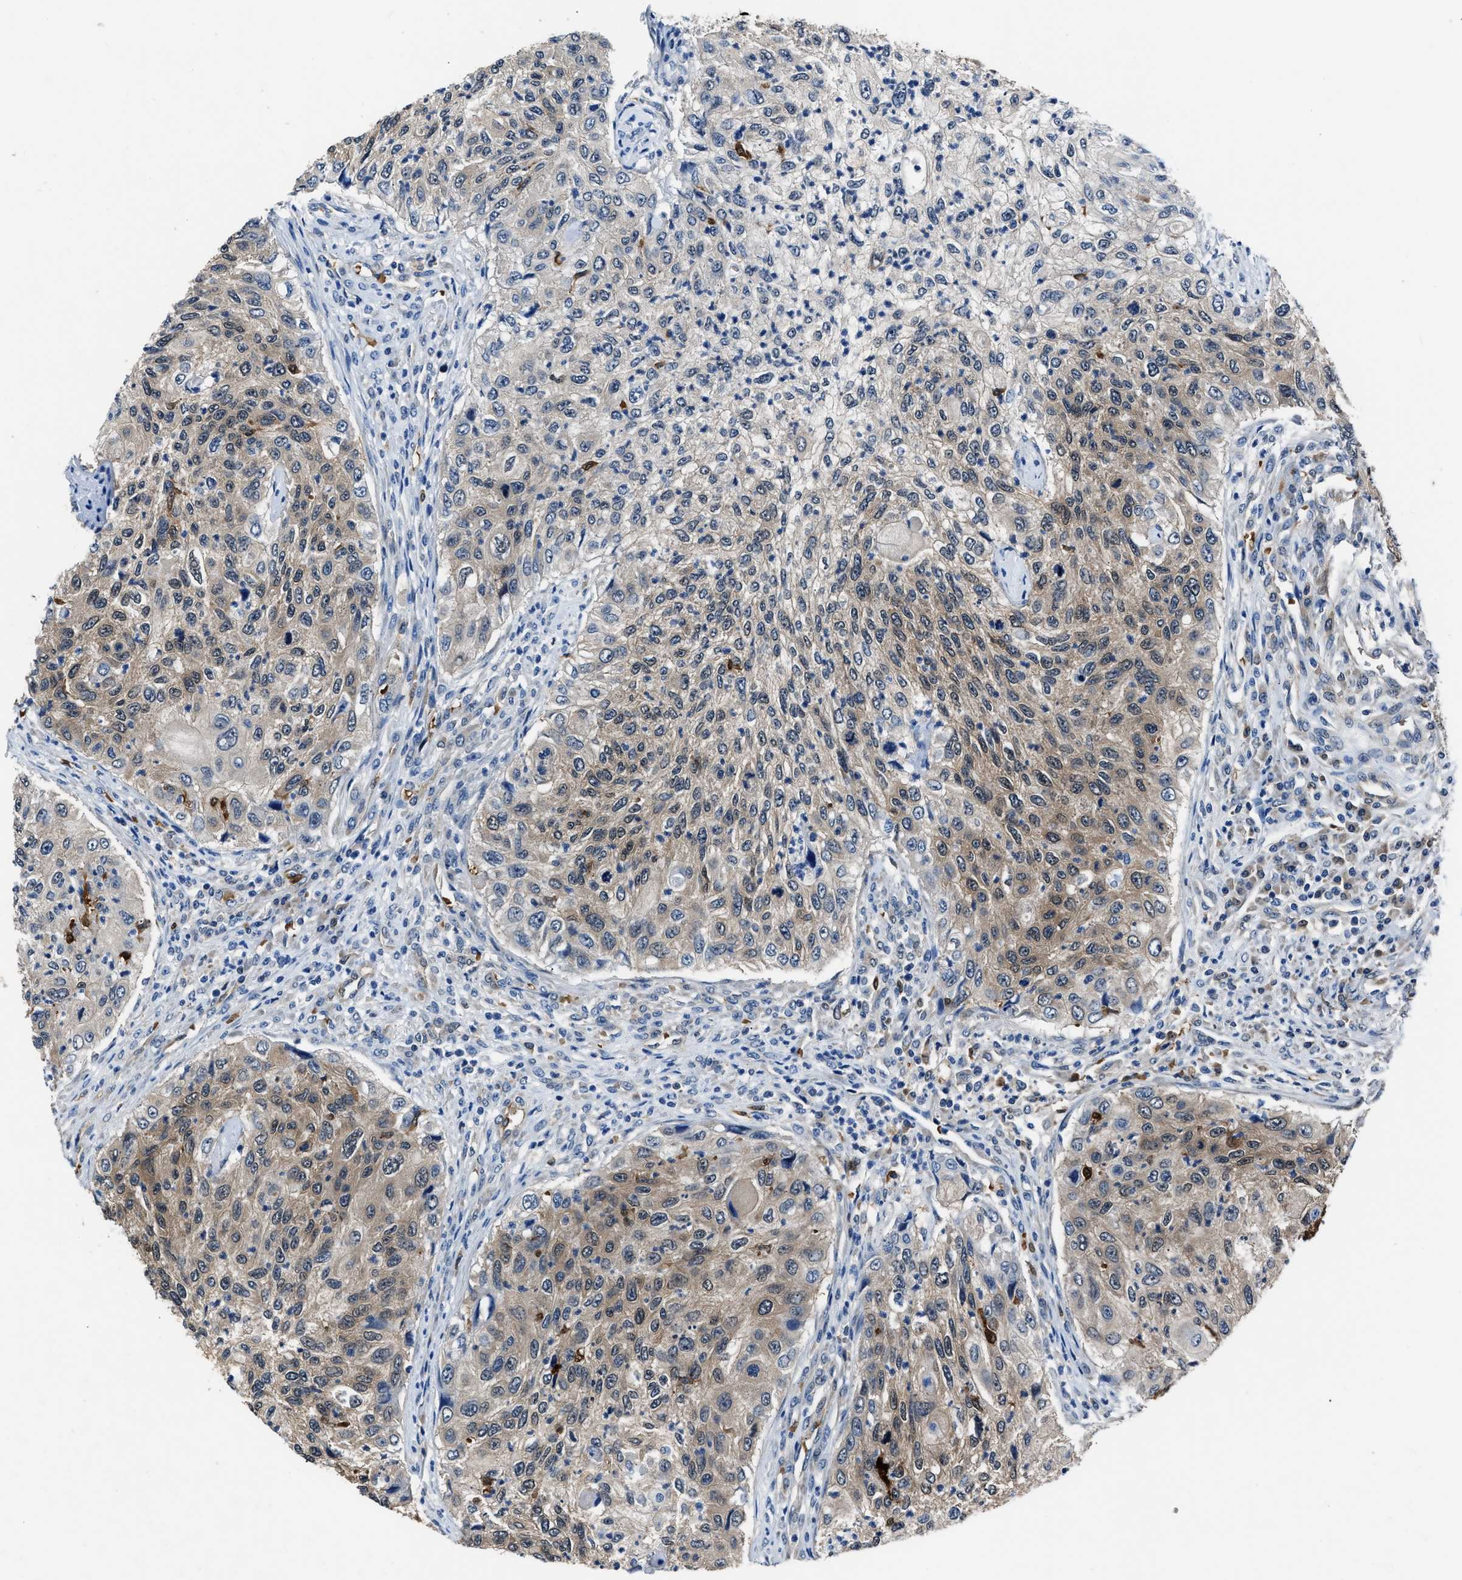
{"staining": {"intensity": "weak", "quantity": "25%-75%", "location": "cytoplasmic/membranous"}, "tissue": "urothelial cancer", "cell_type": "Tumor cells", "image_type": "cancer", "snomed": [{"axis": "morphology", "description": "Urothelial carcinoma, High grade"}, {"axis": "topography", "description": "Urinary bladder"}], "caption": "This histopathology image reveals immunohistochemistry (IHC) staining of human urothelial cancer, with low weak cytoplasmic/membranous staining in about 25%-75% of tumor cells.", "gene": "PPA1", "patient": {"sex": "female", "age": 60}}